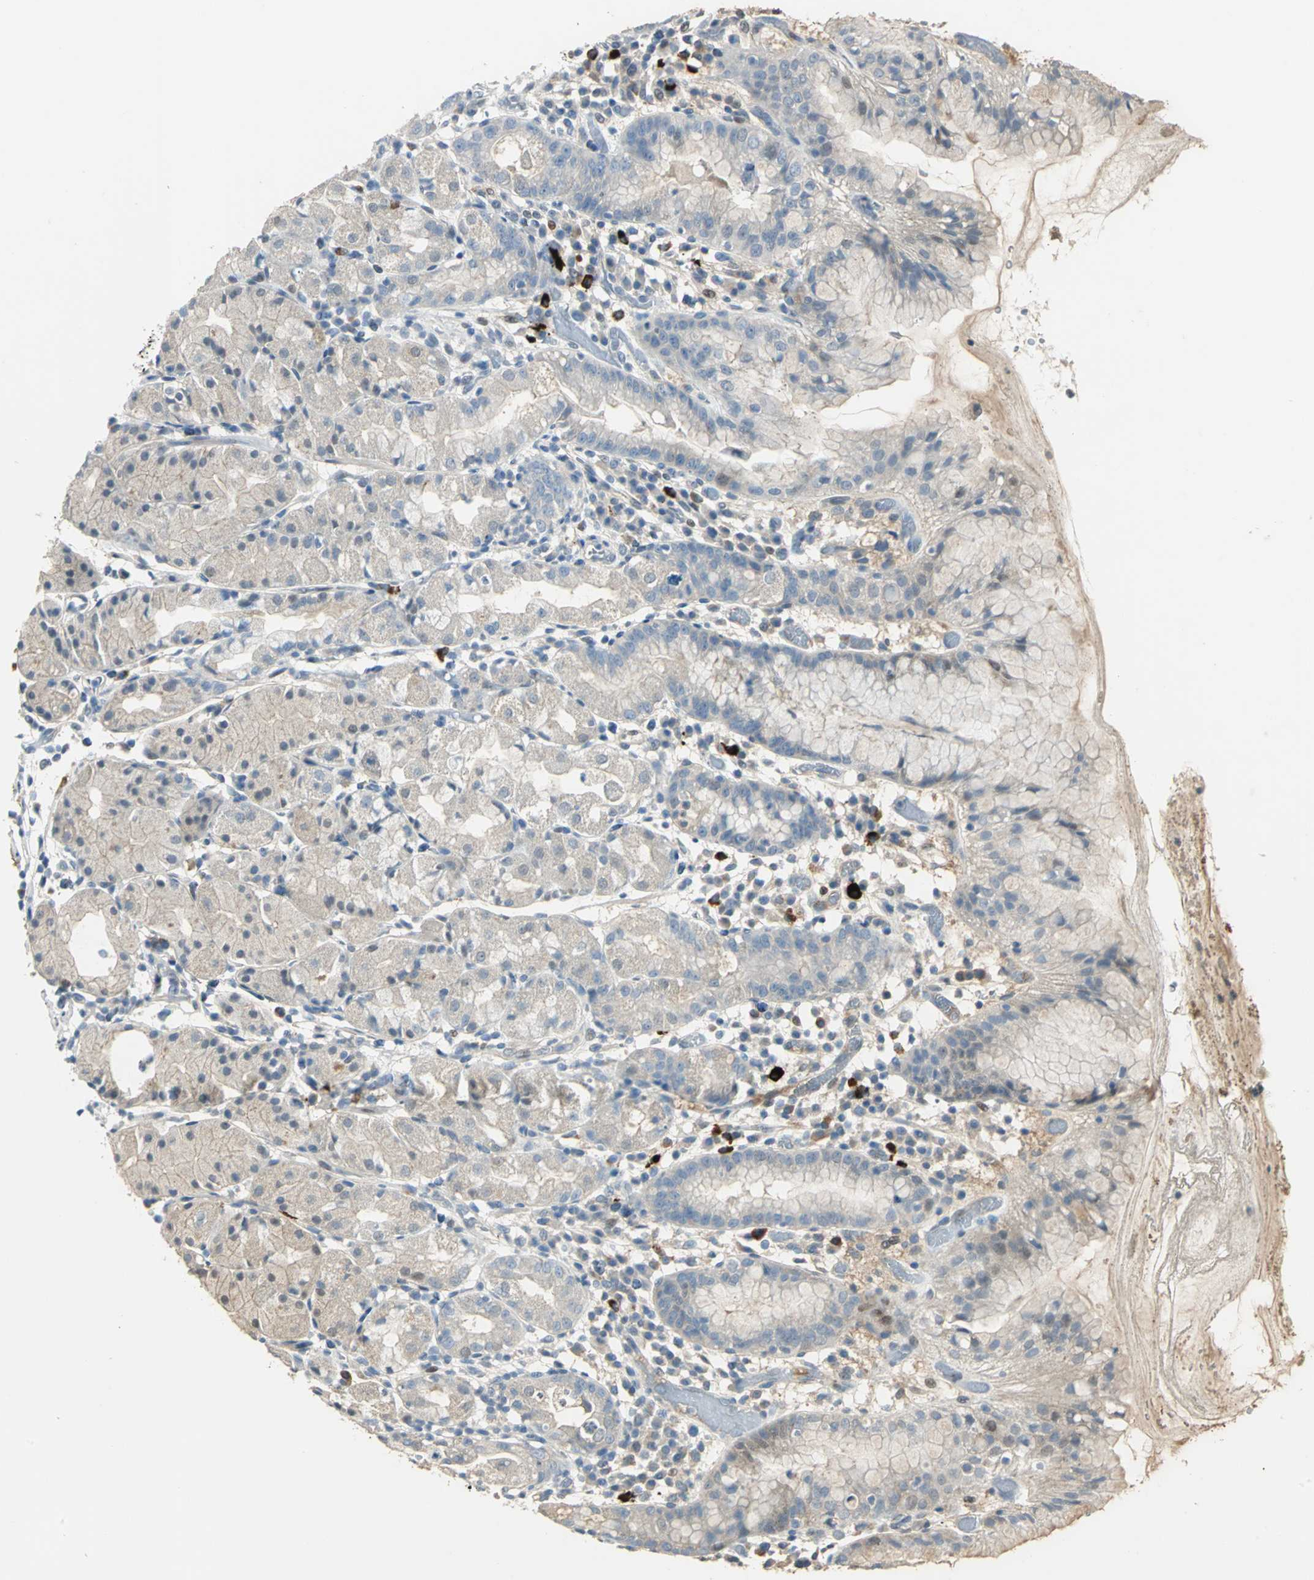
{"staining": {"intensity": "weak", "quantity": "<25%", "location": "cytoplasmic/membranous"}, "tissue": "stomach", "cell_type": "Glandular cells", "image_type": "normal", "snomed": [{"axis": "morphology", "description": "Normal tissue, NOS"}, {"axis": "topography", "description": "Stomach"}, {"axis": "topography", "description": "Stomach, lower"}], "caption": "Immunohistochemistry of normal human stomach reveals no staining in glandular cells. The staining was performed using DAB (3,3'-diaminobenzidine) to visualize the protein expression in brown, while the nuclei were stained in blue with hematoxylin (Magnification: 20x).", "gene": "PROC", "patient": {"sex": "female", "age": 75}}